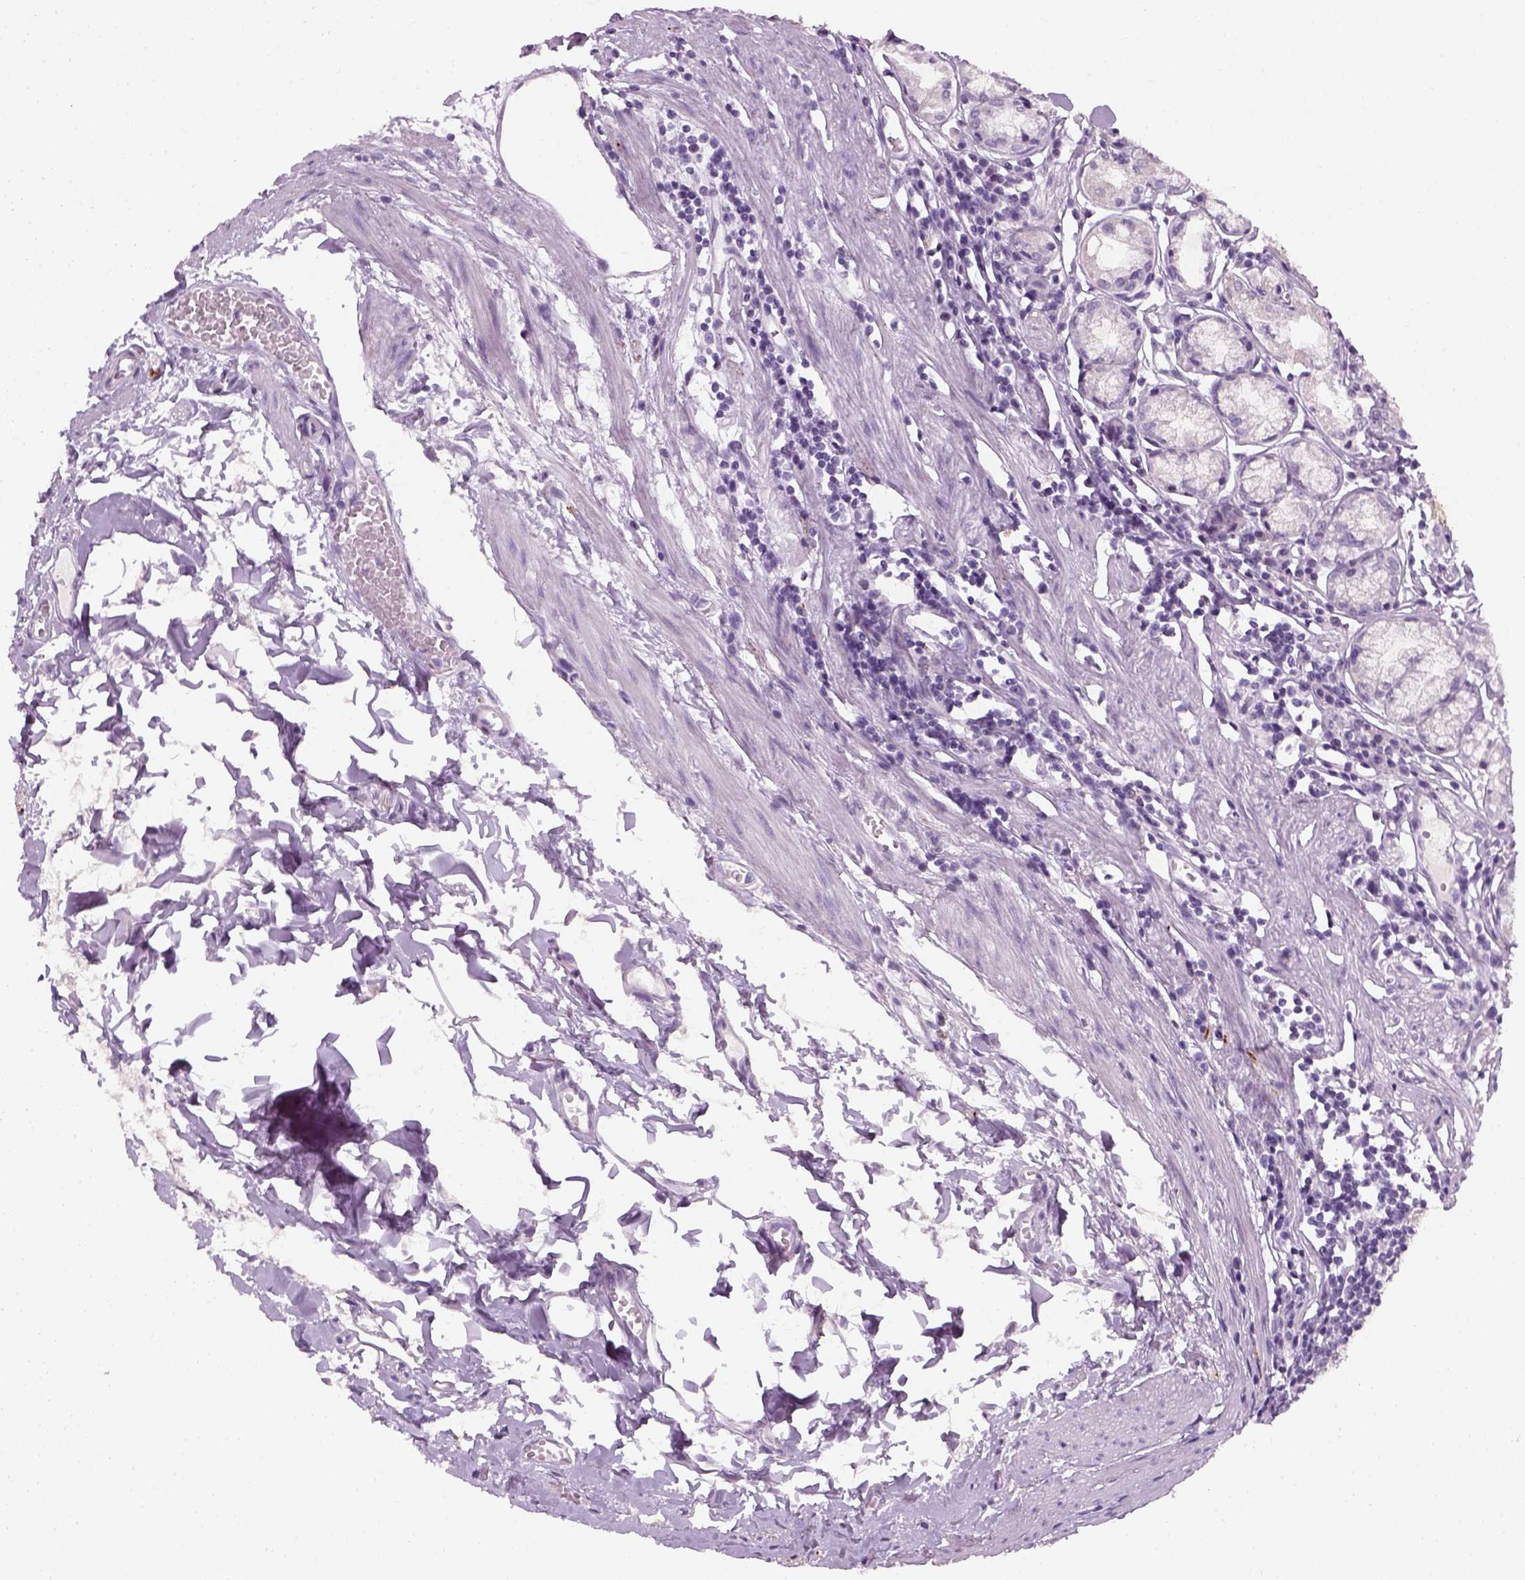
{"staining": {"intensity": "negative", "quantity": "none", "location": "none"}, "tissue": "stomach", "cell_type": "Glandular cells", "image_type": "normal", "snomed": [{"axis": "morphology", "description": "Normal tissue, NOS"}, {"axis": "topography", "description": "Stomach"}], "caption": "Immunohistochemistry (IHC) image of unremarkable stomach: stomach stained with DAB (3,3'-diaminobenzidine) shows no significant protein staining in glandular cells. The staining was performed using DAB to visualize the protein expression in brown, while the nuclei were stained in blue with hematoxylin (Magnification: 20x).", "gene": "TH", "patient": {"sex": "male", "age": 55}}